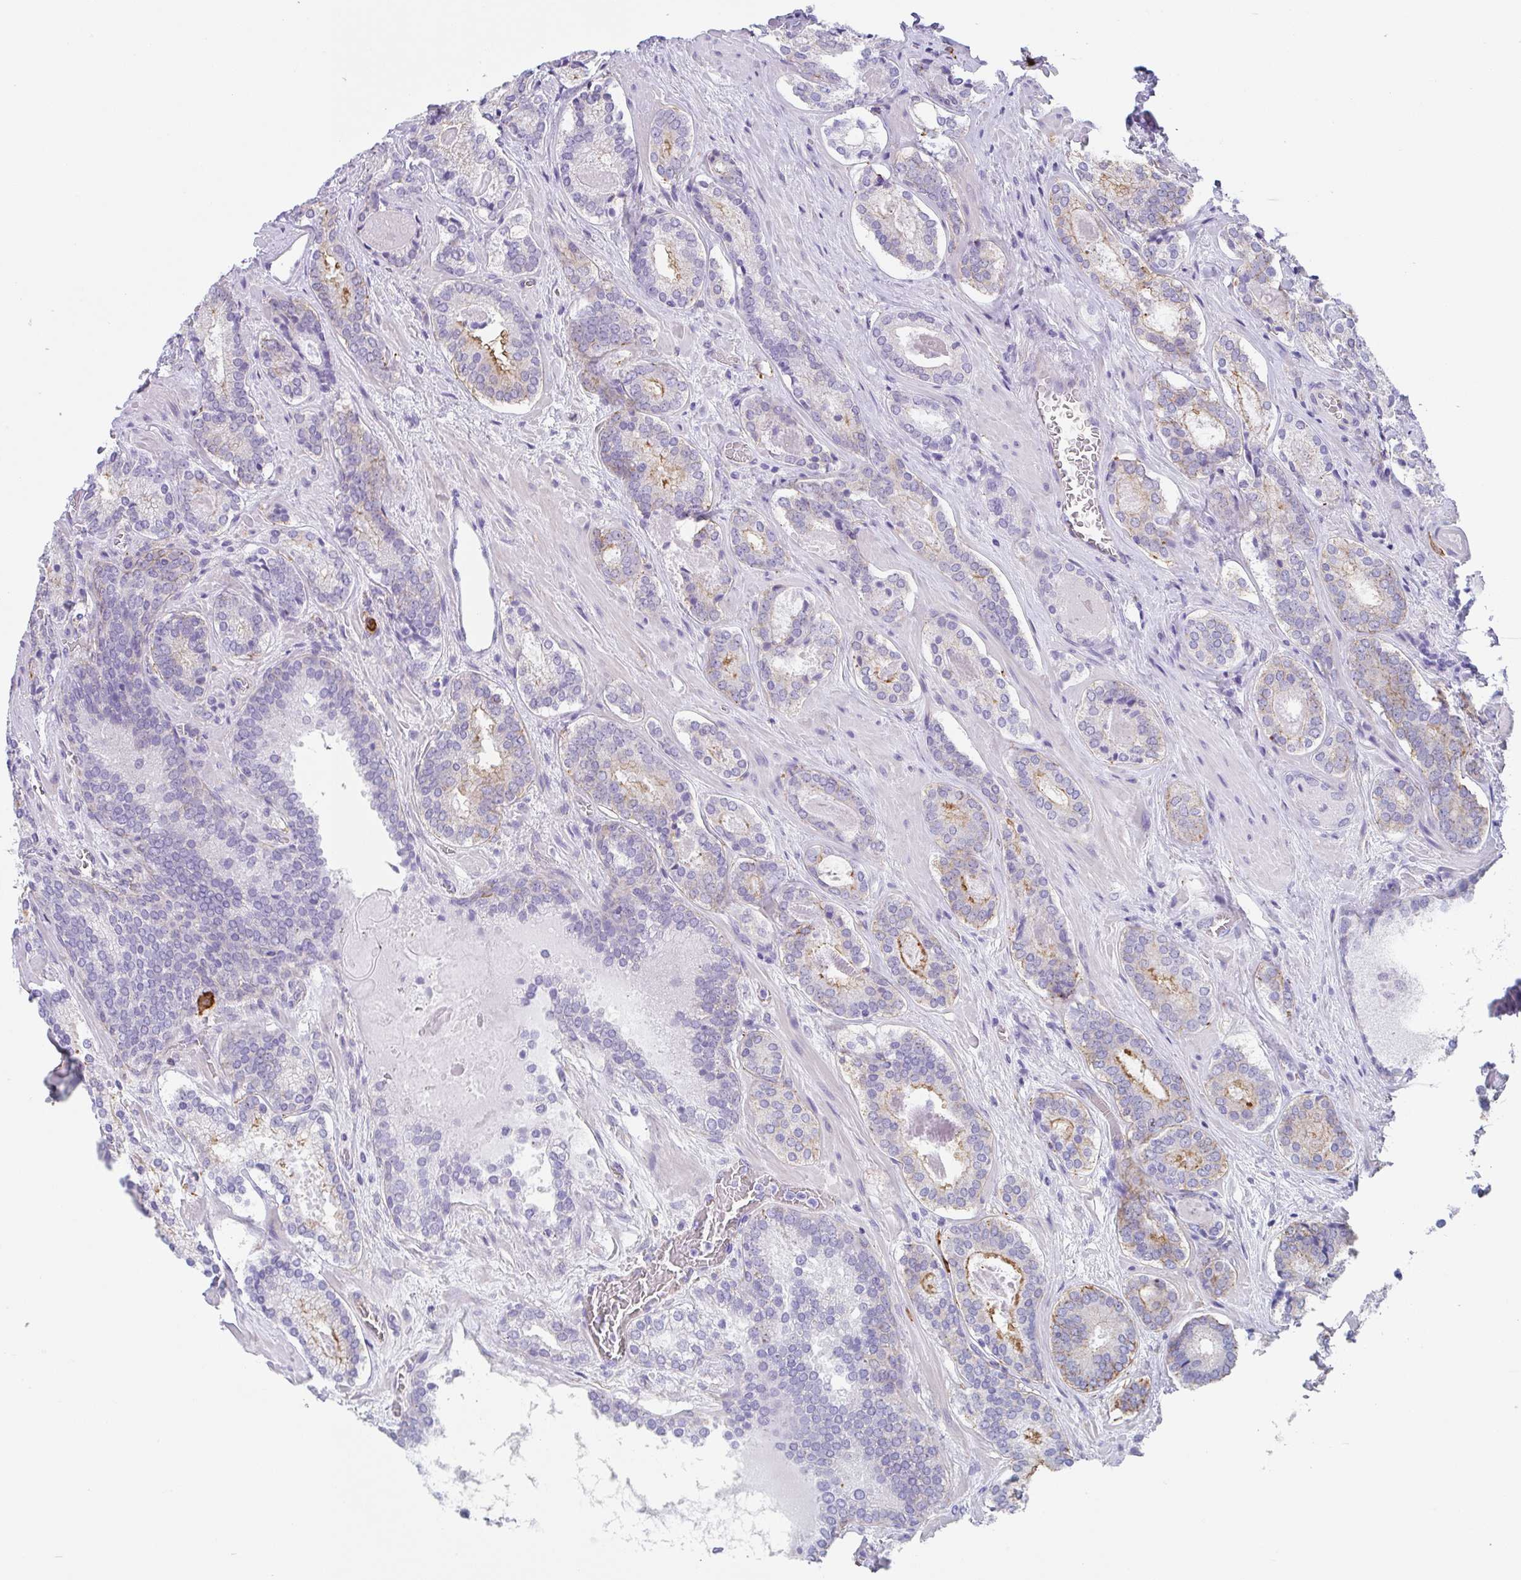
{"staining": {"intensity": "moderate", "quantity": "<25%", "location": "cytoplasmic/membranous"}, "tissue": "prostate cancer", "cell_type": "Tumor cells", "image_type": "cancer", "snomed": [{"axis": "morphology", "description": "Adenocarcinoma, Low grade"}, {"axis": "topography", "description": "Prostate"}], "caption": "Prostate cancer stained for a protein (brown) demonstrates moderate cytoplasmic/membranous positive positivity in approximately <25% of tumor cells.", "gene": "DBN1", "patient": {"sex": "male", "age": 62}}